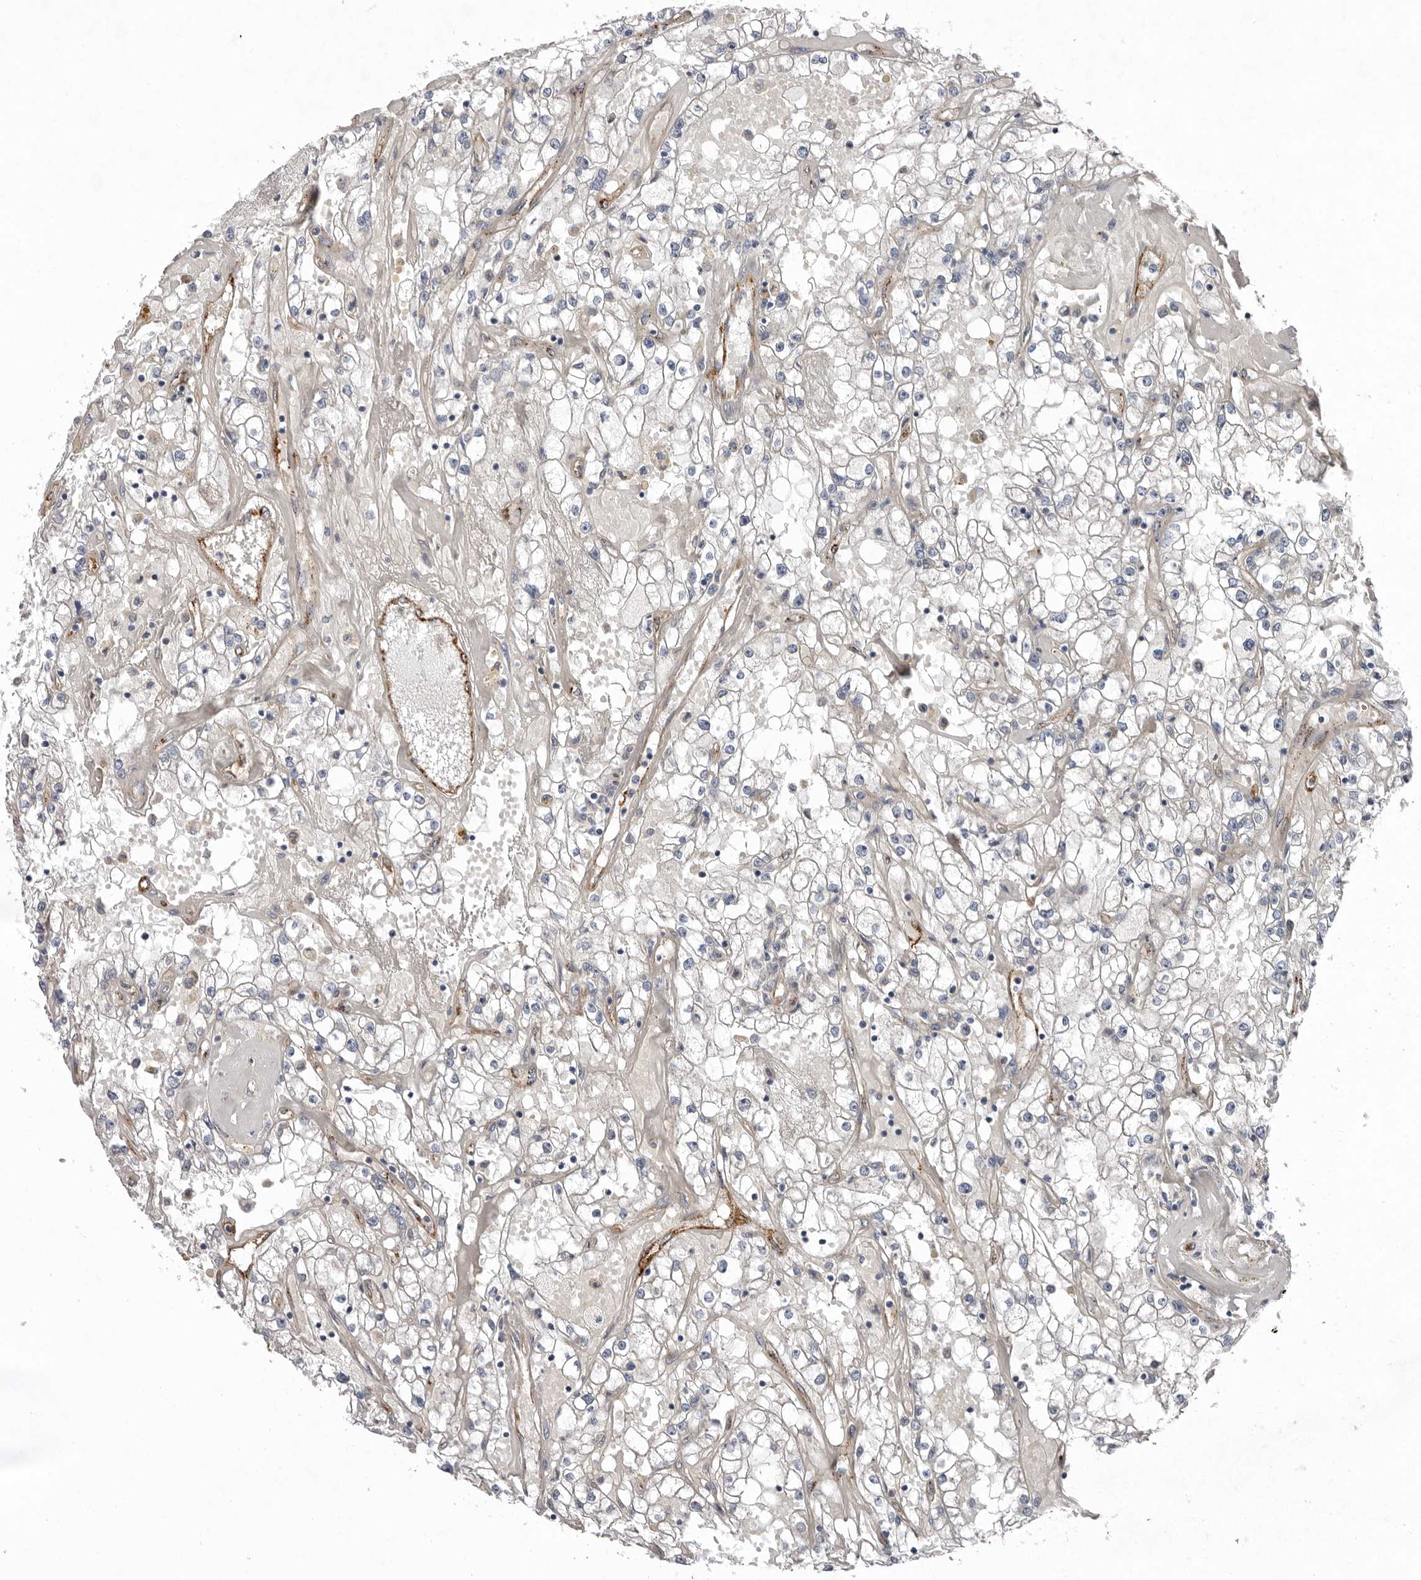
{"staining": {"intensity": "negative", "quantity": "none", "location": "none"}, "tissue": "renal cancer", "cell_type": "Tumor cells", "image_type": "cancer", "snomed": [{"axis": "morphology", "description": "Adenocarcinoma, NOS"}, {"axis": "topography", "description": "Kidney"}], "caption": "Immunohistochemistry (IHC) photomicrograph of neoplastic tissue: renal adenocarcinoma stained with DAB (3,3'-diaminobenzidine) demonstrates no significant protein positivity in tumor cells. (Stains: DAB (3,3'-diaminobenzidine) immunohistochemistry with hematoxylin counter stain, Microscopy: brightfield microscopy at high magnification).", "gene": "LUZP1", "patient": {"sex": "male", "age": 56}}